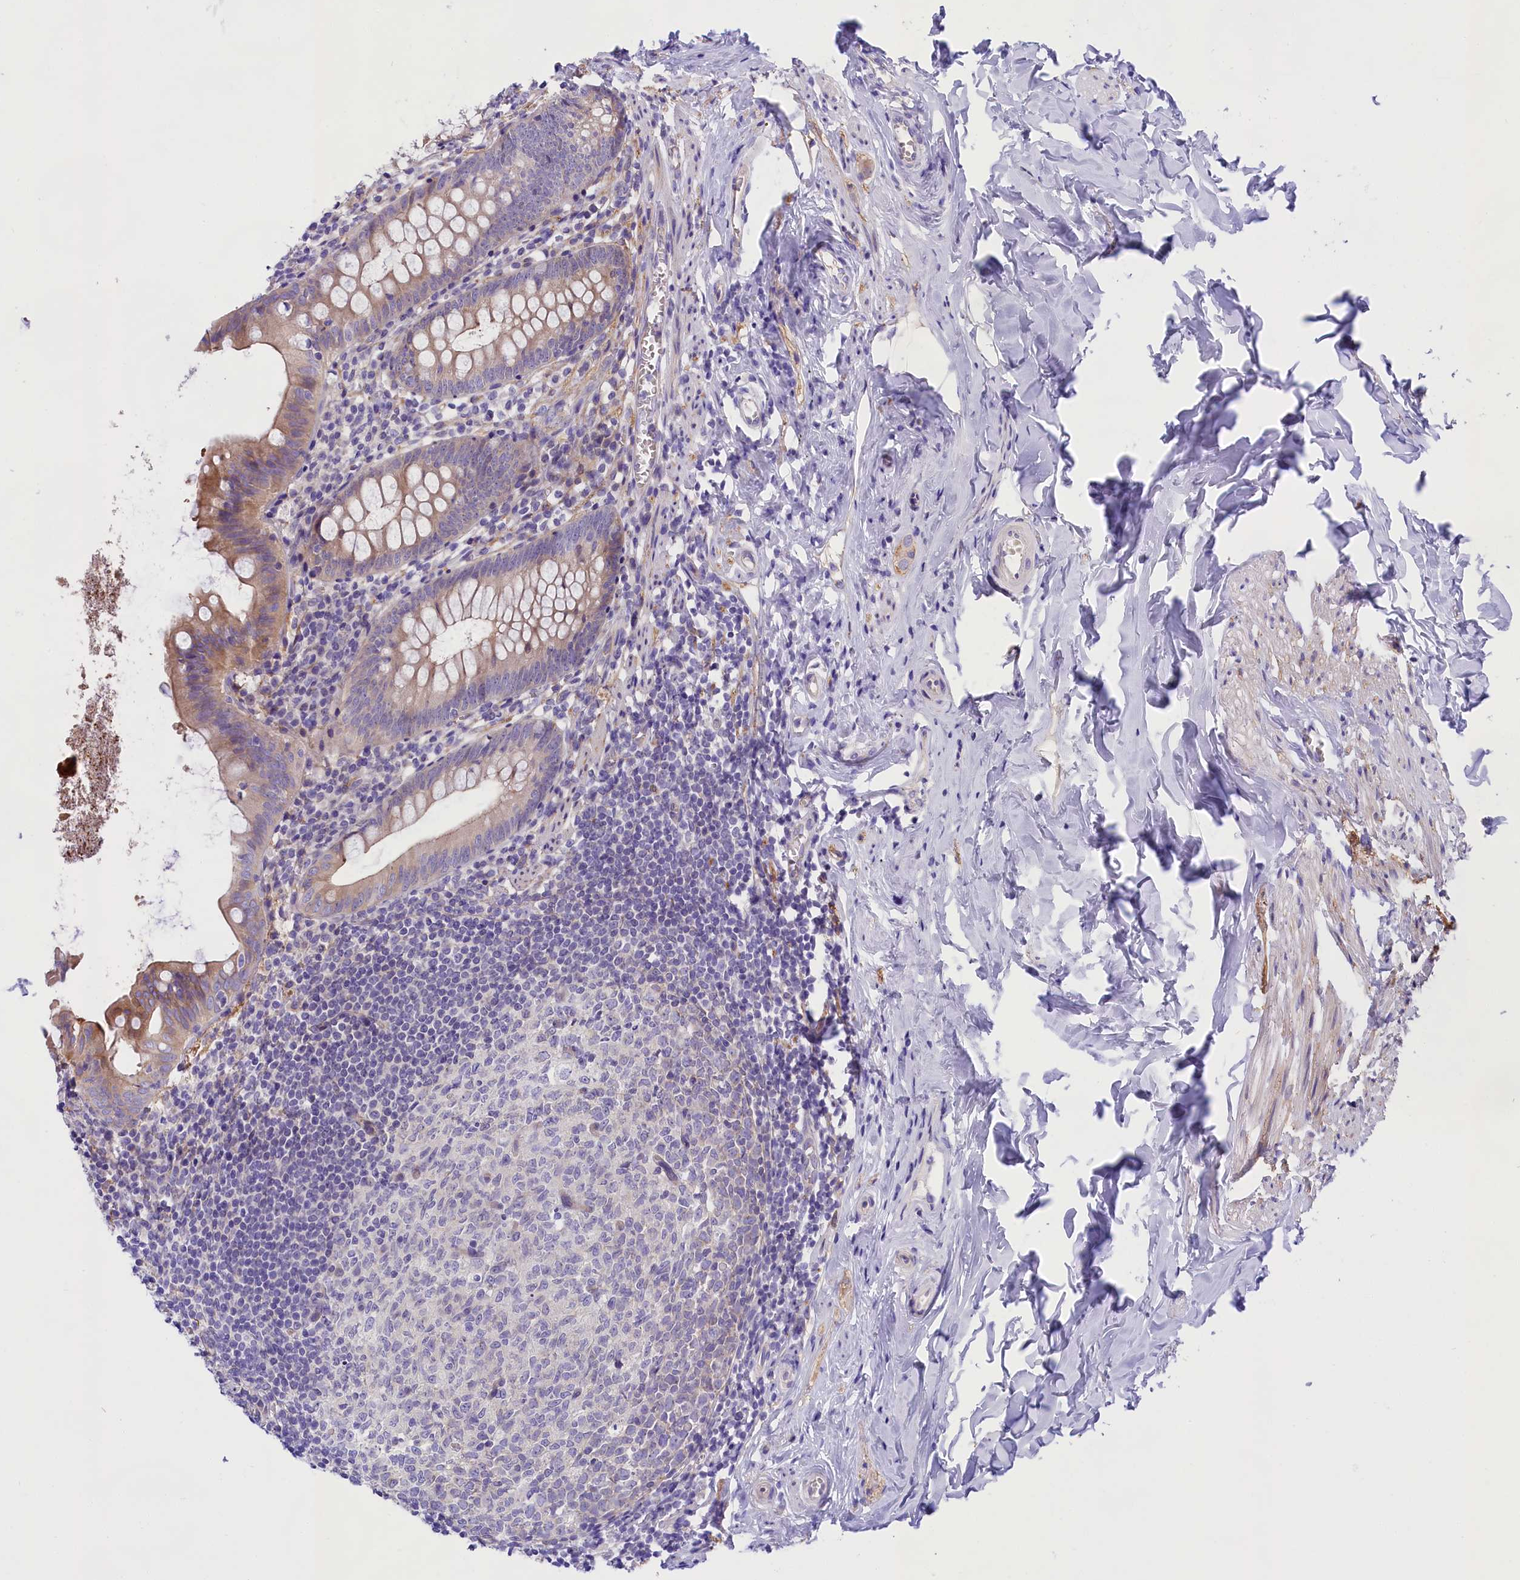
{"staining": {"intensity": "moderate", "quantity": "<25%", "location": "cytoplasmic/membranous"}, "tissue": "appendix", "cell_type": "Glandular cells", "image_type": "normal", "snomed": [{"axis": "morphology", "description": "Normal tissue, NOS"}, {"axis": "topography", "description": "Appendix"}], "caption": "Immunohistochemical staining of benign appendix displays <25% levels of moderate cytoplasmic/membranous protein positivity in approximately <25% of glandular cells. (DAB (3,3'-diaminobenzidine) IHC with brightfield microscopy, high magnification).", "gene": "PPP1R13L", "patient": {"sex": "female", "age": 51}}